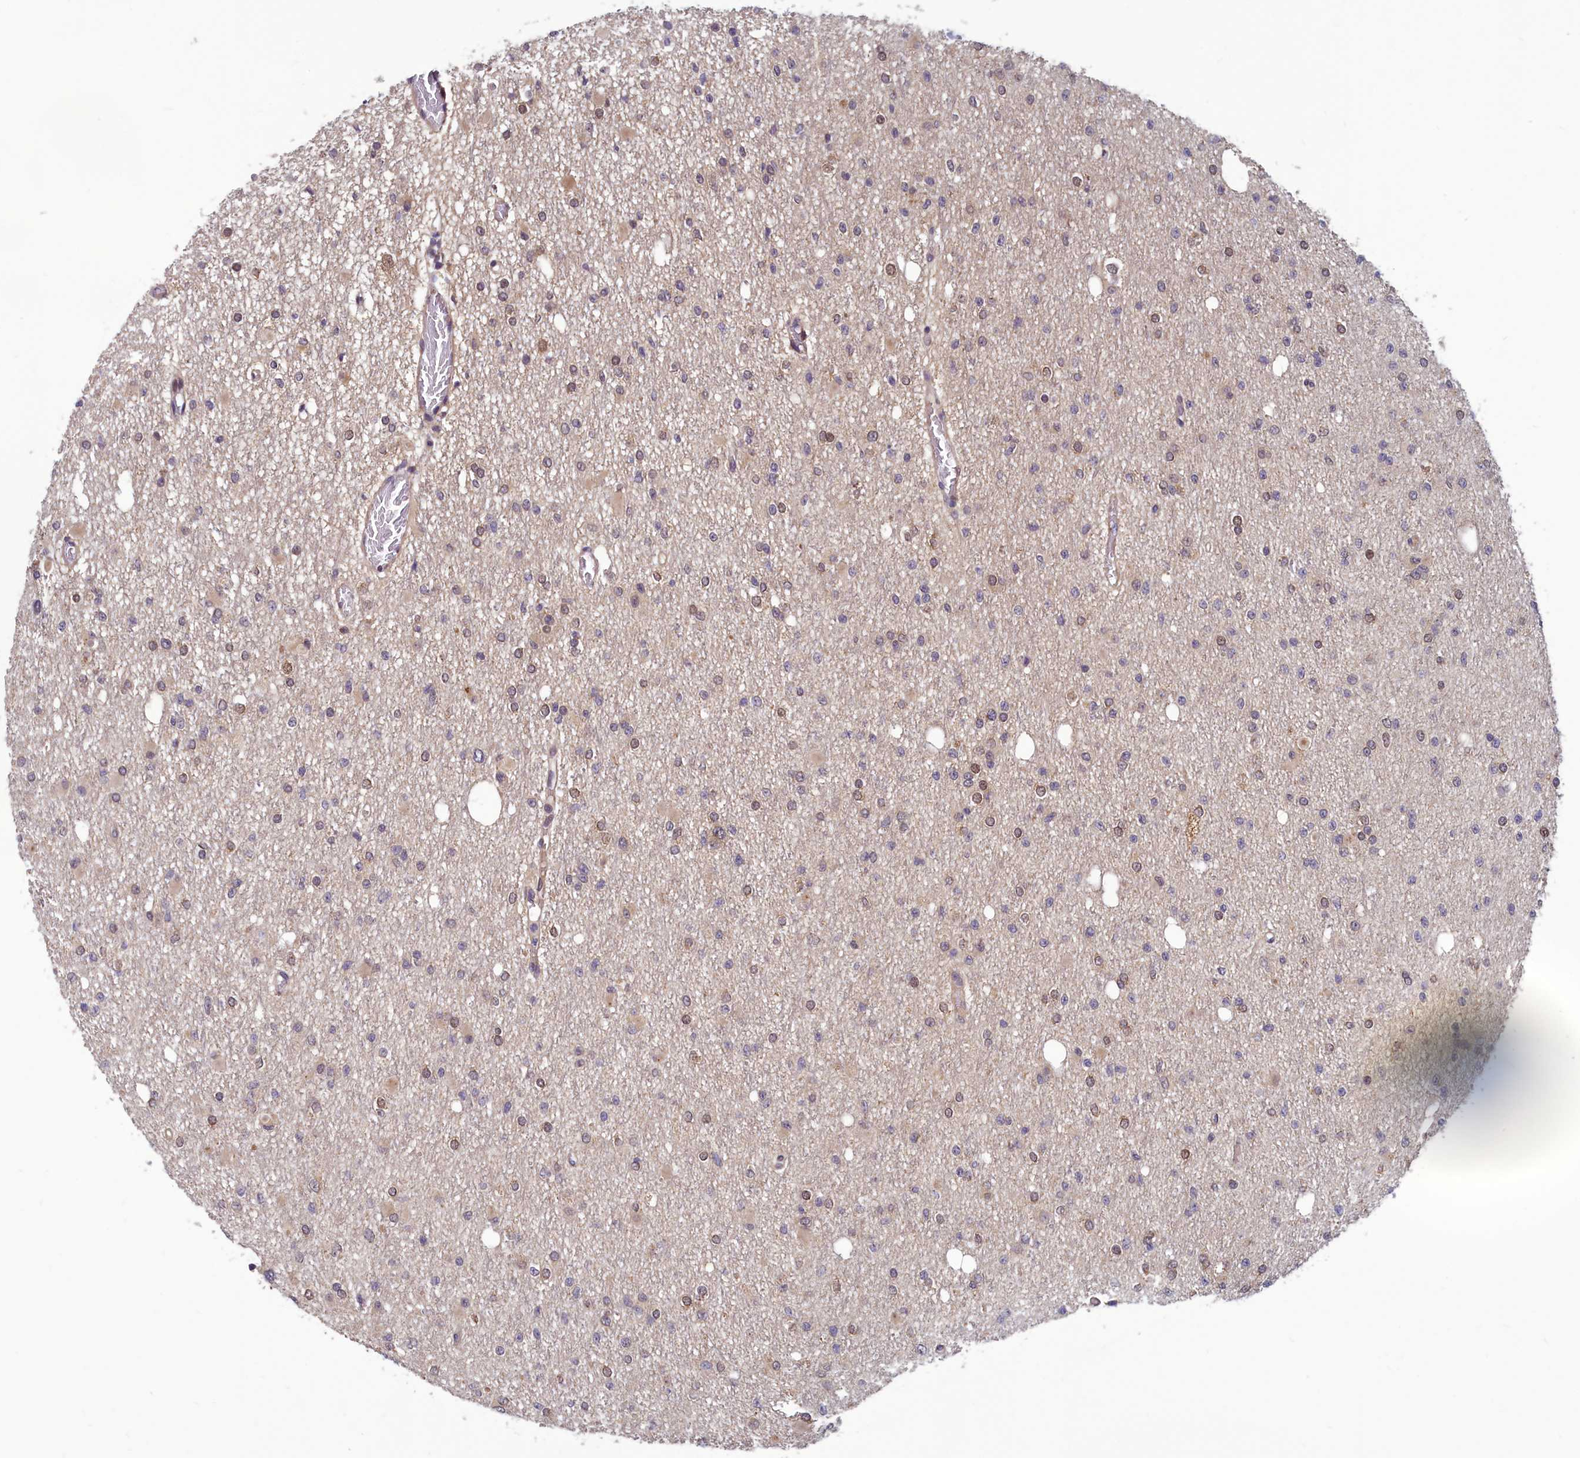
{"staining": {"intensity": "moderate", "quantity": "<25%", "location": "cytoplasmic/membranous,nuclear"}, "tissue": "glioma", "cell_type": "Tumor cells", "image_type": "cancer", "snomed": [{"axis": "morphology", "description": "Glioma, malignant, Low grade"}, {"axis": "topography", "description": "Brain"}], "caption": "Immunohistochemical staining of glioma displays moderate cytoplasmic/membranous and nuclear protein staining in about <25% of tumor cells.", "gene": "CCDC15", "patient": {"sex": "female", "age": 22}}